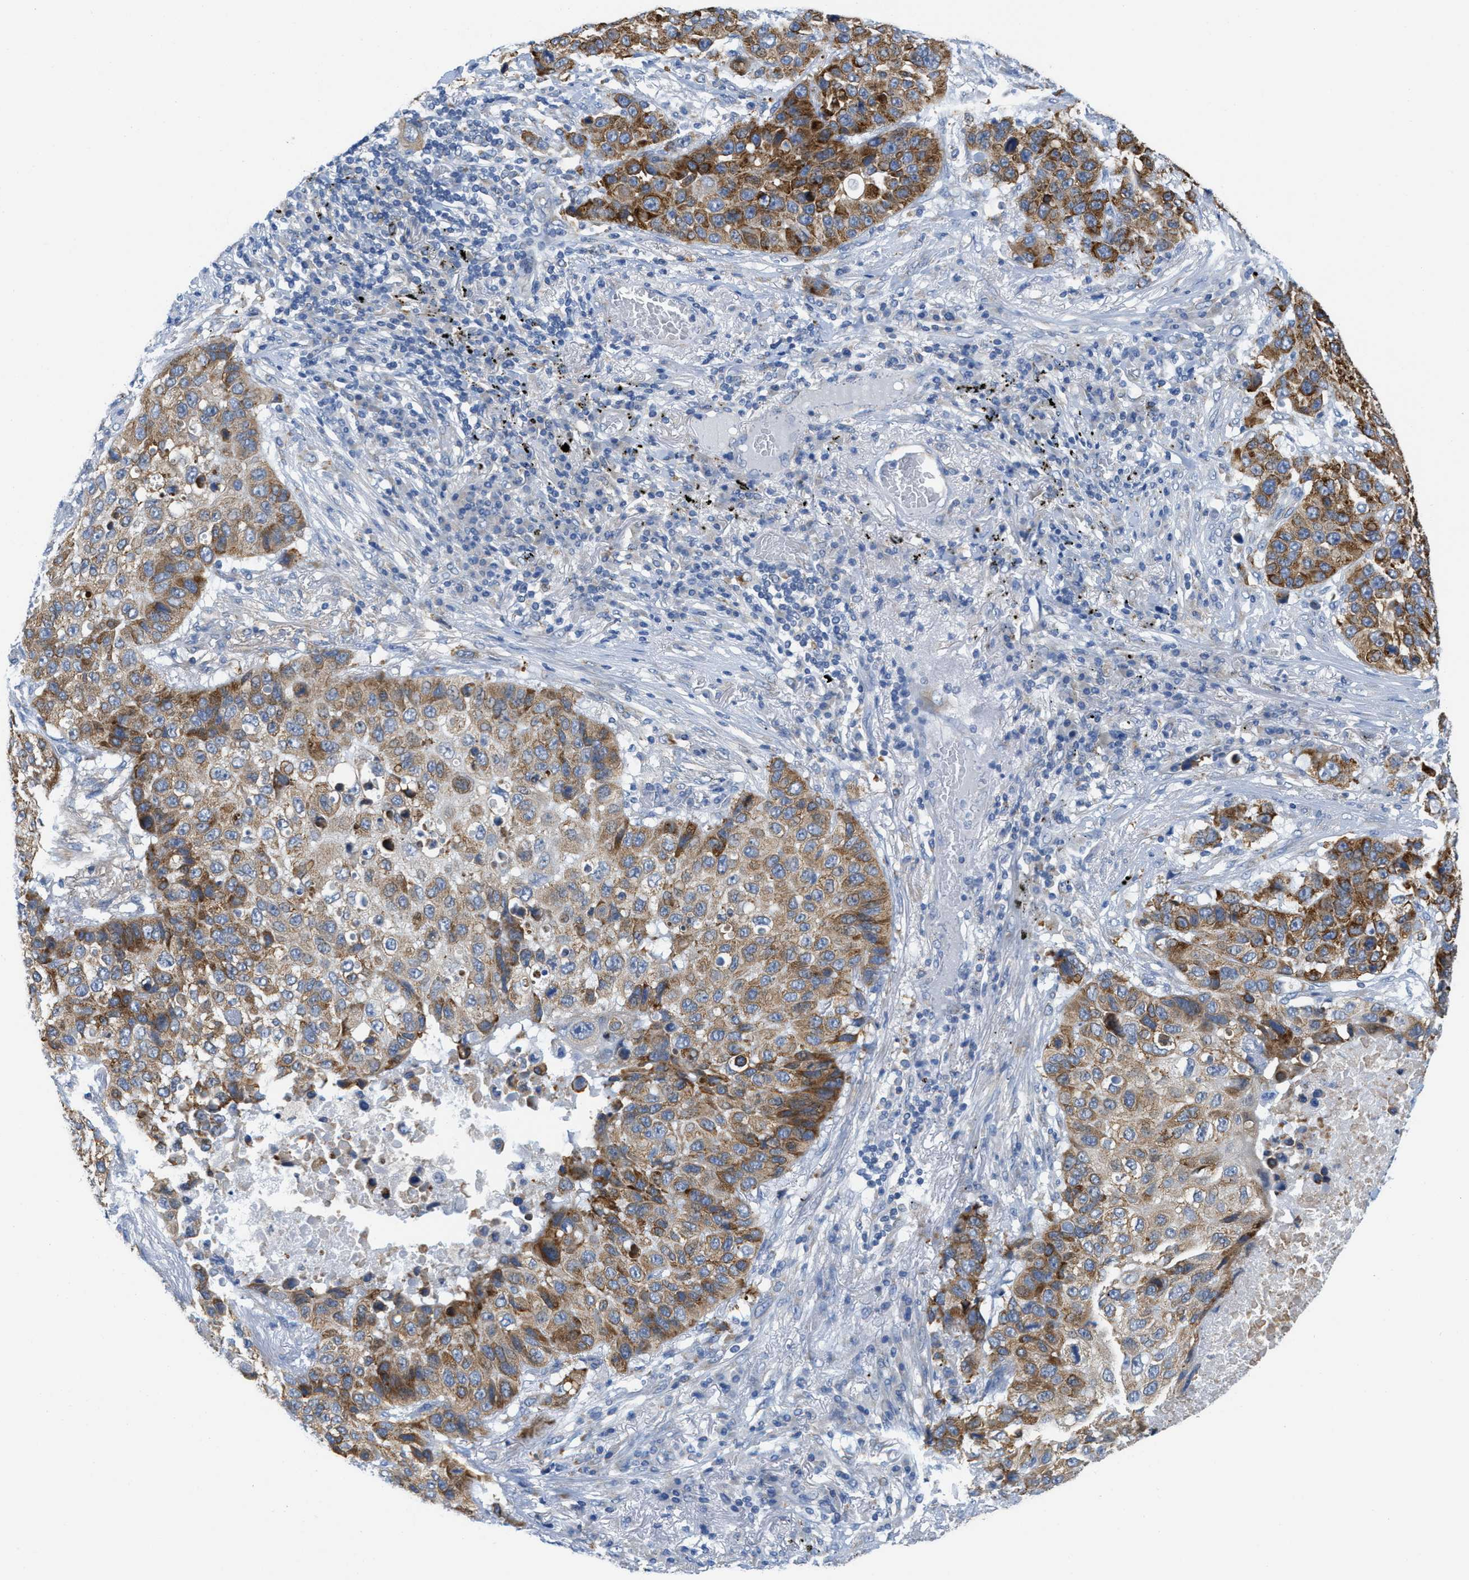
{"staining": {"intensity": "moderate", "quantity": ">75%", "location": "cytoplasmic/membranous"}, "tissue": "lung cancer", "cell_type": "Tumor cells", "image_type": "cancer", "snomed": [{"axis": "morphology", "description": "Squamous cell carcinoma, NOS"}, {"axis": "topography", "description": "Lung"}], "caption": "Squamous cell carcinoma (lung) stained for a protein (brown) demonstrates moderate cytoplasmic/membranous positive staining in about >75% of tumor cells.", "gene": "PTDSS1", "patient": {"sex": "male", "age": 57}}